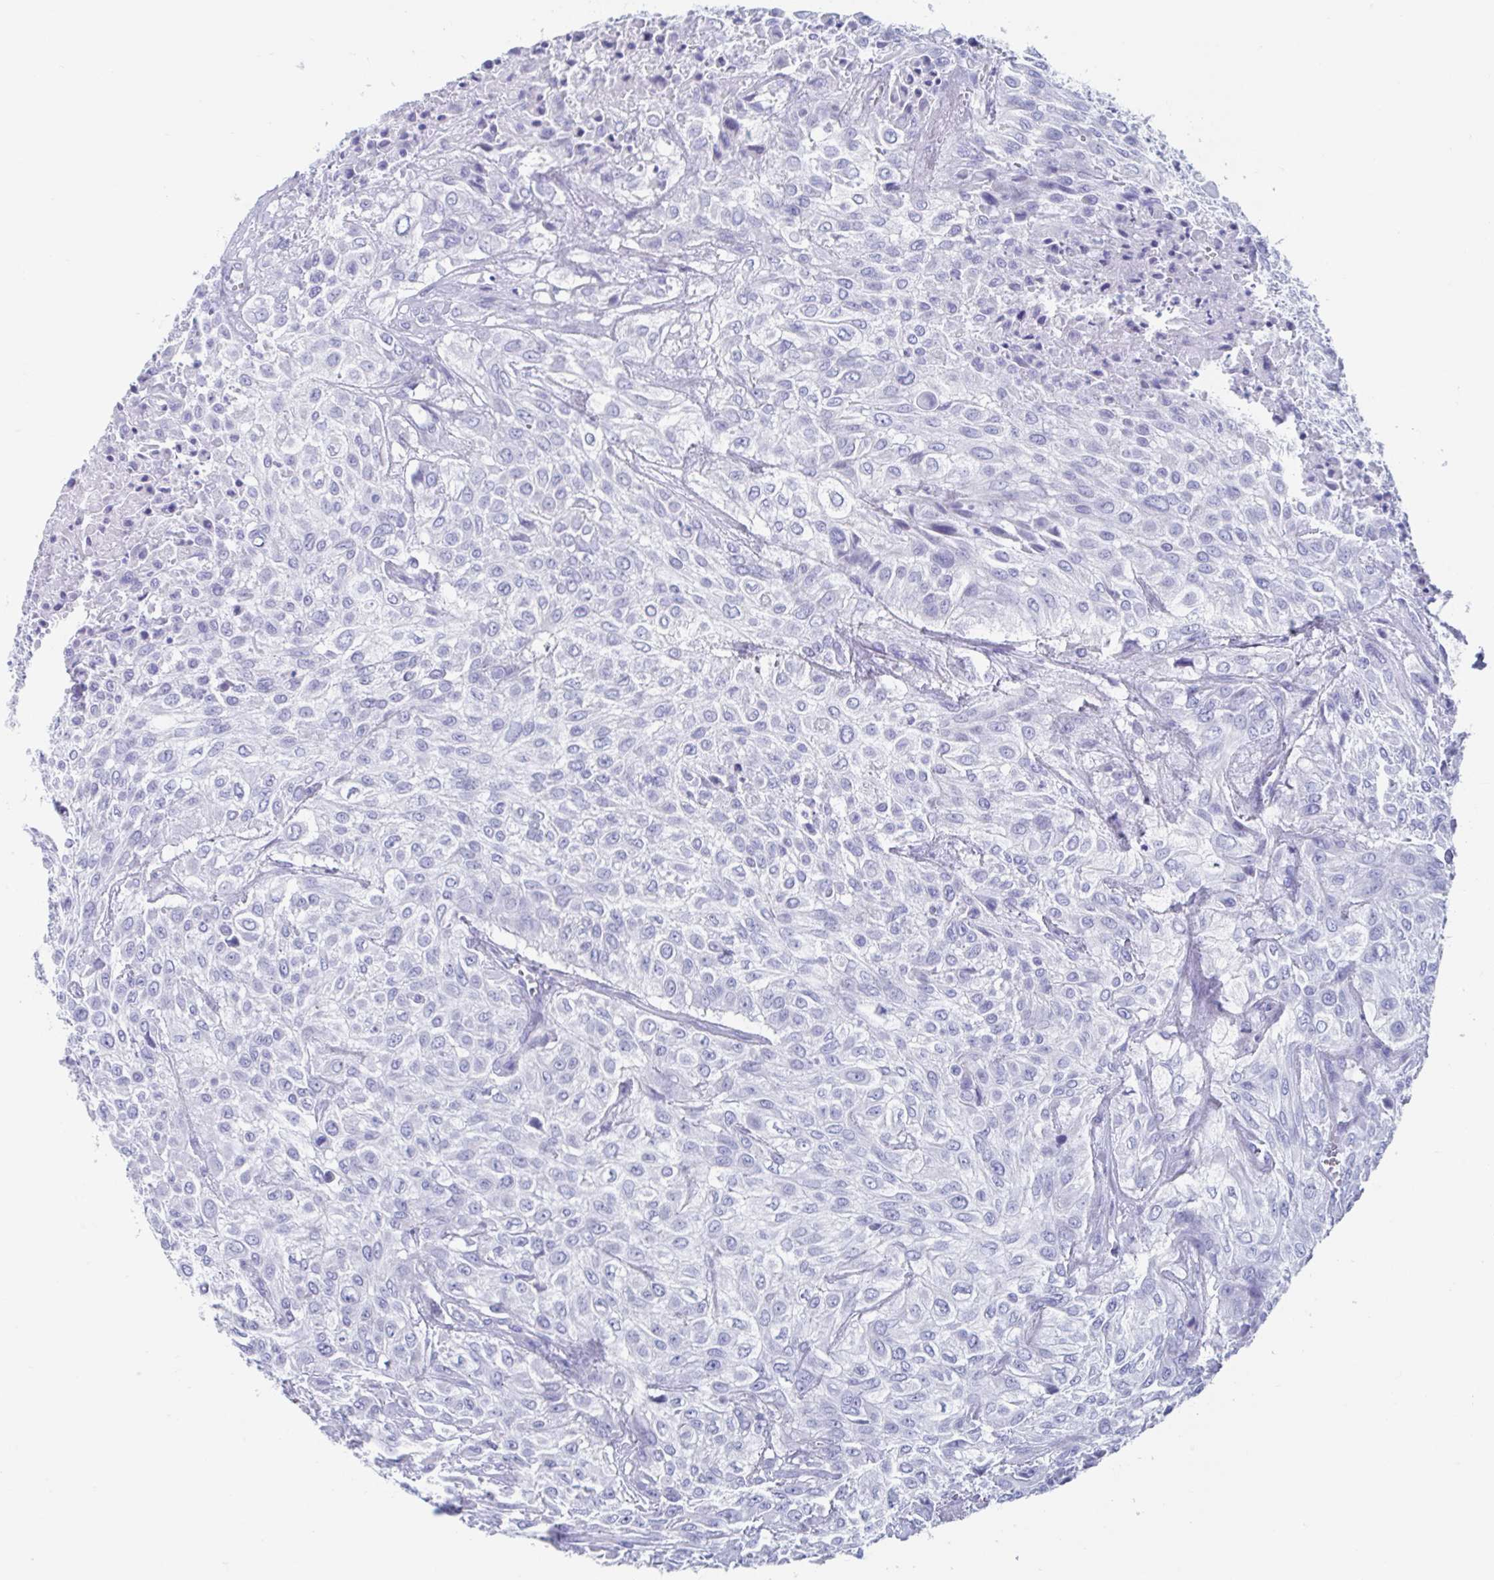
{"staining": {"intensity": "negative", "quantity": "none", "location": "none"}, "tissue": "urothelial cancer", "cell_type": "Tumor cells", "image_type": "cancer", "snomed": [{"axis": "morphology", "description": "Urothelial carcinoma, High grade"}, {"axis": "topography", "description": "Urinary bladder"}], "caption": "An IHC photomicrograph of urothelial carcinoma (high-grade) is shown. There is no staining in tumor cells of urothelial carcinoma (high-grade).", "gene": "SHCBP1L", "patient": {"sex": "male", "age": 57}}